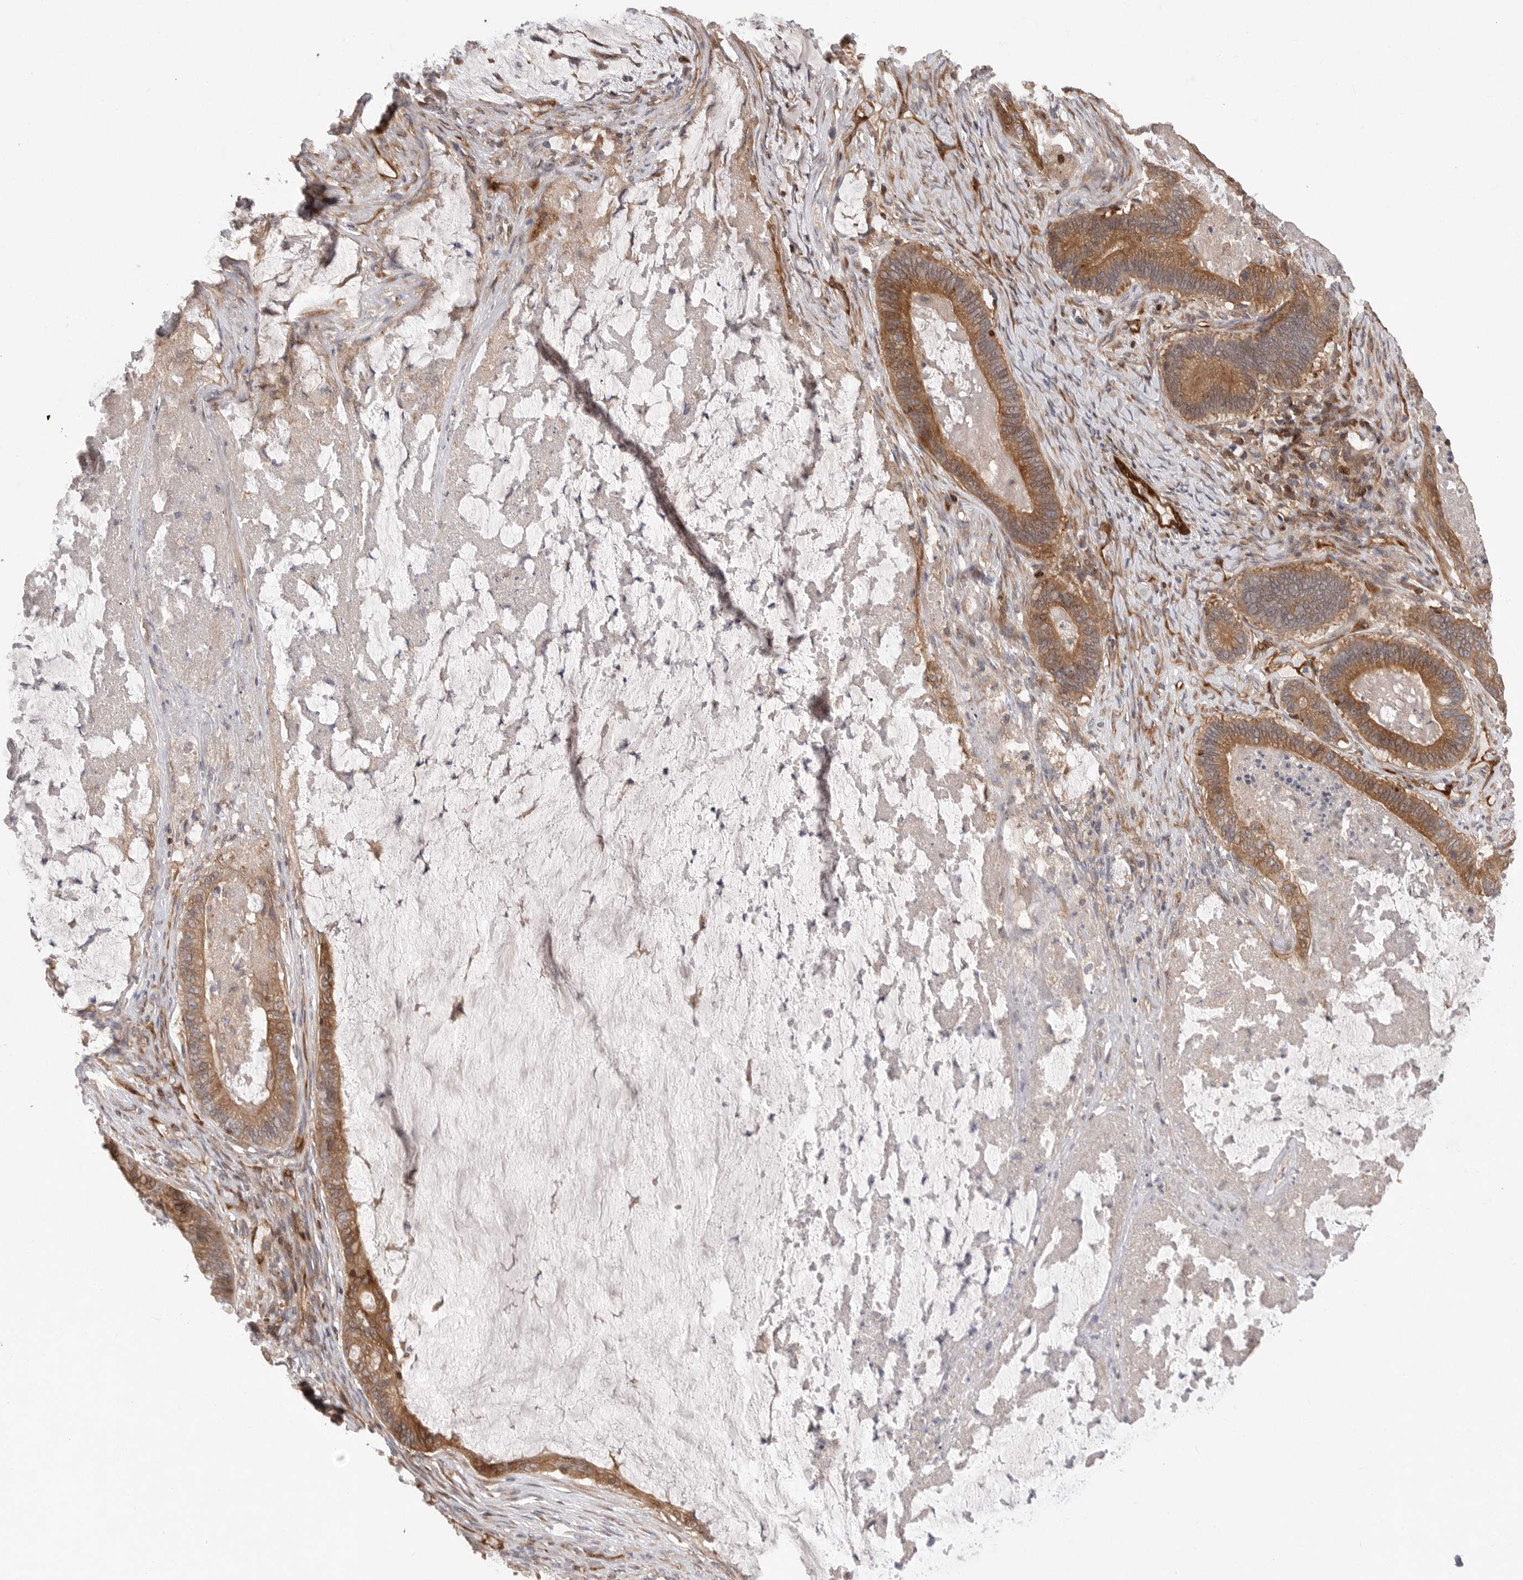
{"staining": {"intensity": "strong", "quantity": ">75%", "location": "cytoplasmic/membranous"}, "tissue": "ovarian cancer", "cell_type": "Tumor cells", "image_type": "cancer", "snomed": [{"axis": "morphology", "description": "Cystadenocarcinoma, mucinous, NOS"}, {"axis": "topography", "description": "Ovary"}], "caption": "The image reveals immunohistochemical staining of ovarian mucinous cystadenocarcinoma. There is strong cytoplasmic/membranous positivity is present in approximately >75% of tumor cells.", "gene": "PRKCH", "patient": {"sex": "female", "age": 61}}